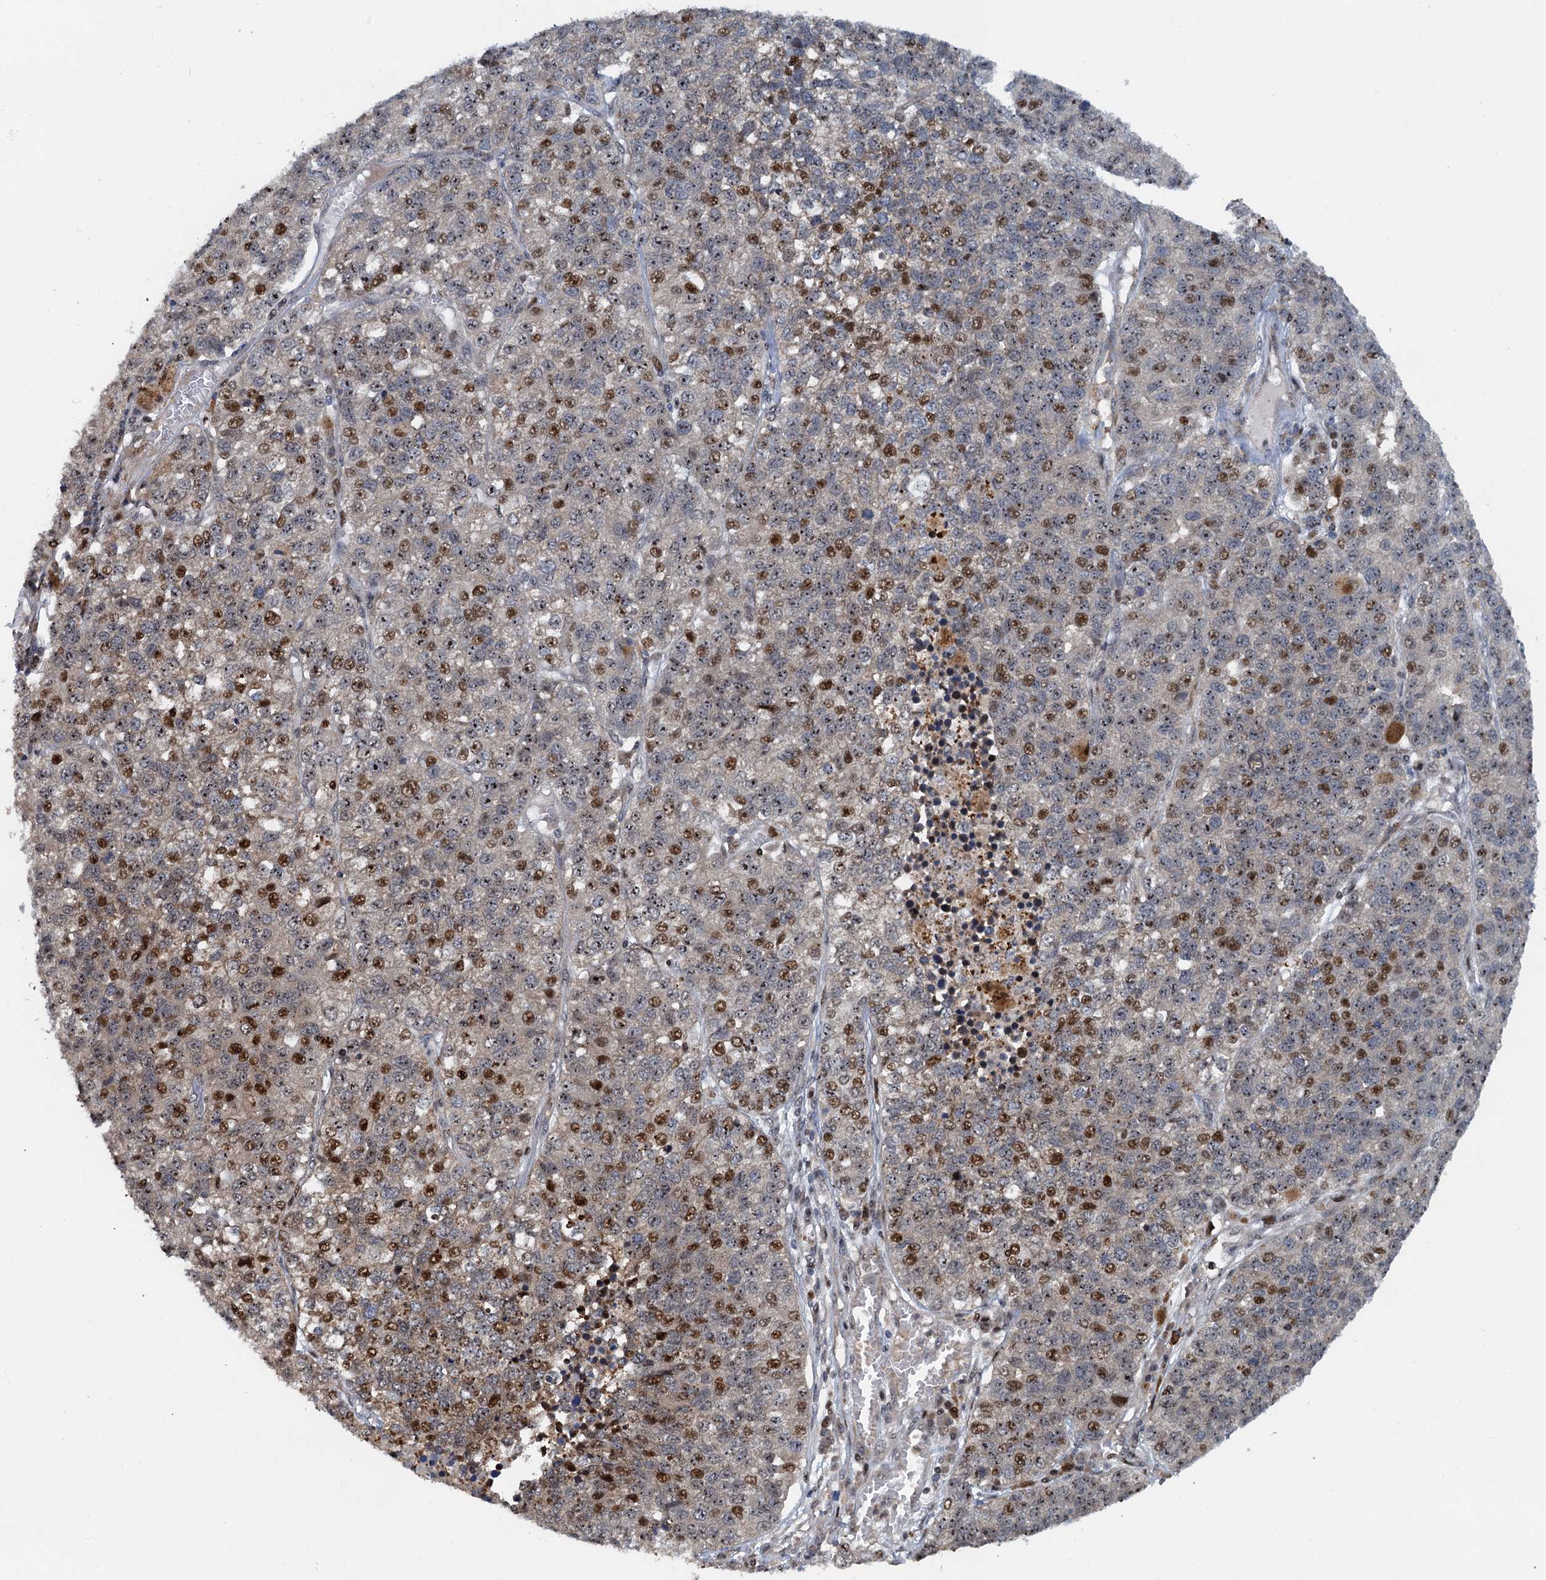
{"staining": {"intensity": "moderate", "quantity": "25%-75%", "location": "nuclear"}, "tissue": "lung cancer", "cell_type": "Tumor cells", "image_type": "cancer", "snomed": [{"axis": "morphology", "description": "Adenocarcinoma, NOS"}, {"axis": "topography", "description": "Lung"}], "caption": "Immunohistochemical staining of human lung cancer (adenocarcinoma) shows medium levels of moderate nuclear staining in approximately 25%-75% of tumor cells. The protein of interest is stained brown, and the nuclei are stained in blue (DAB IHC with brightfield microscopy, high magnification).", "gene": "ATOSA", "patient": {"sex": "male", "age": 49}}